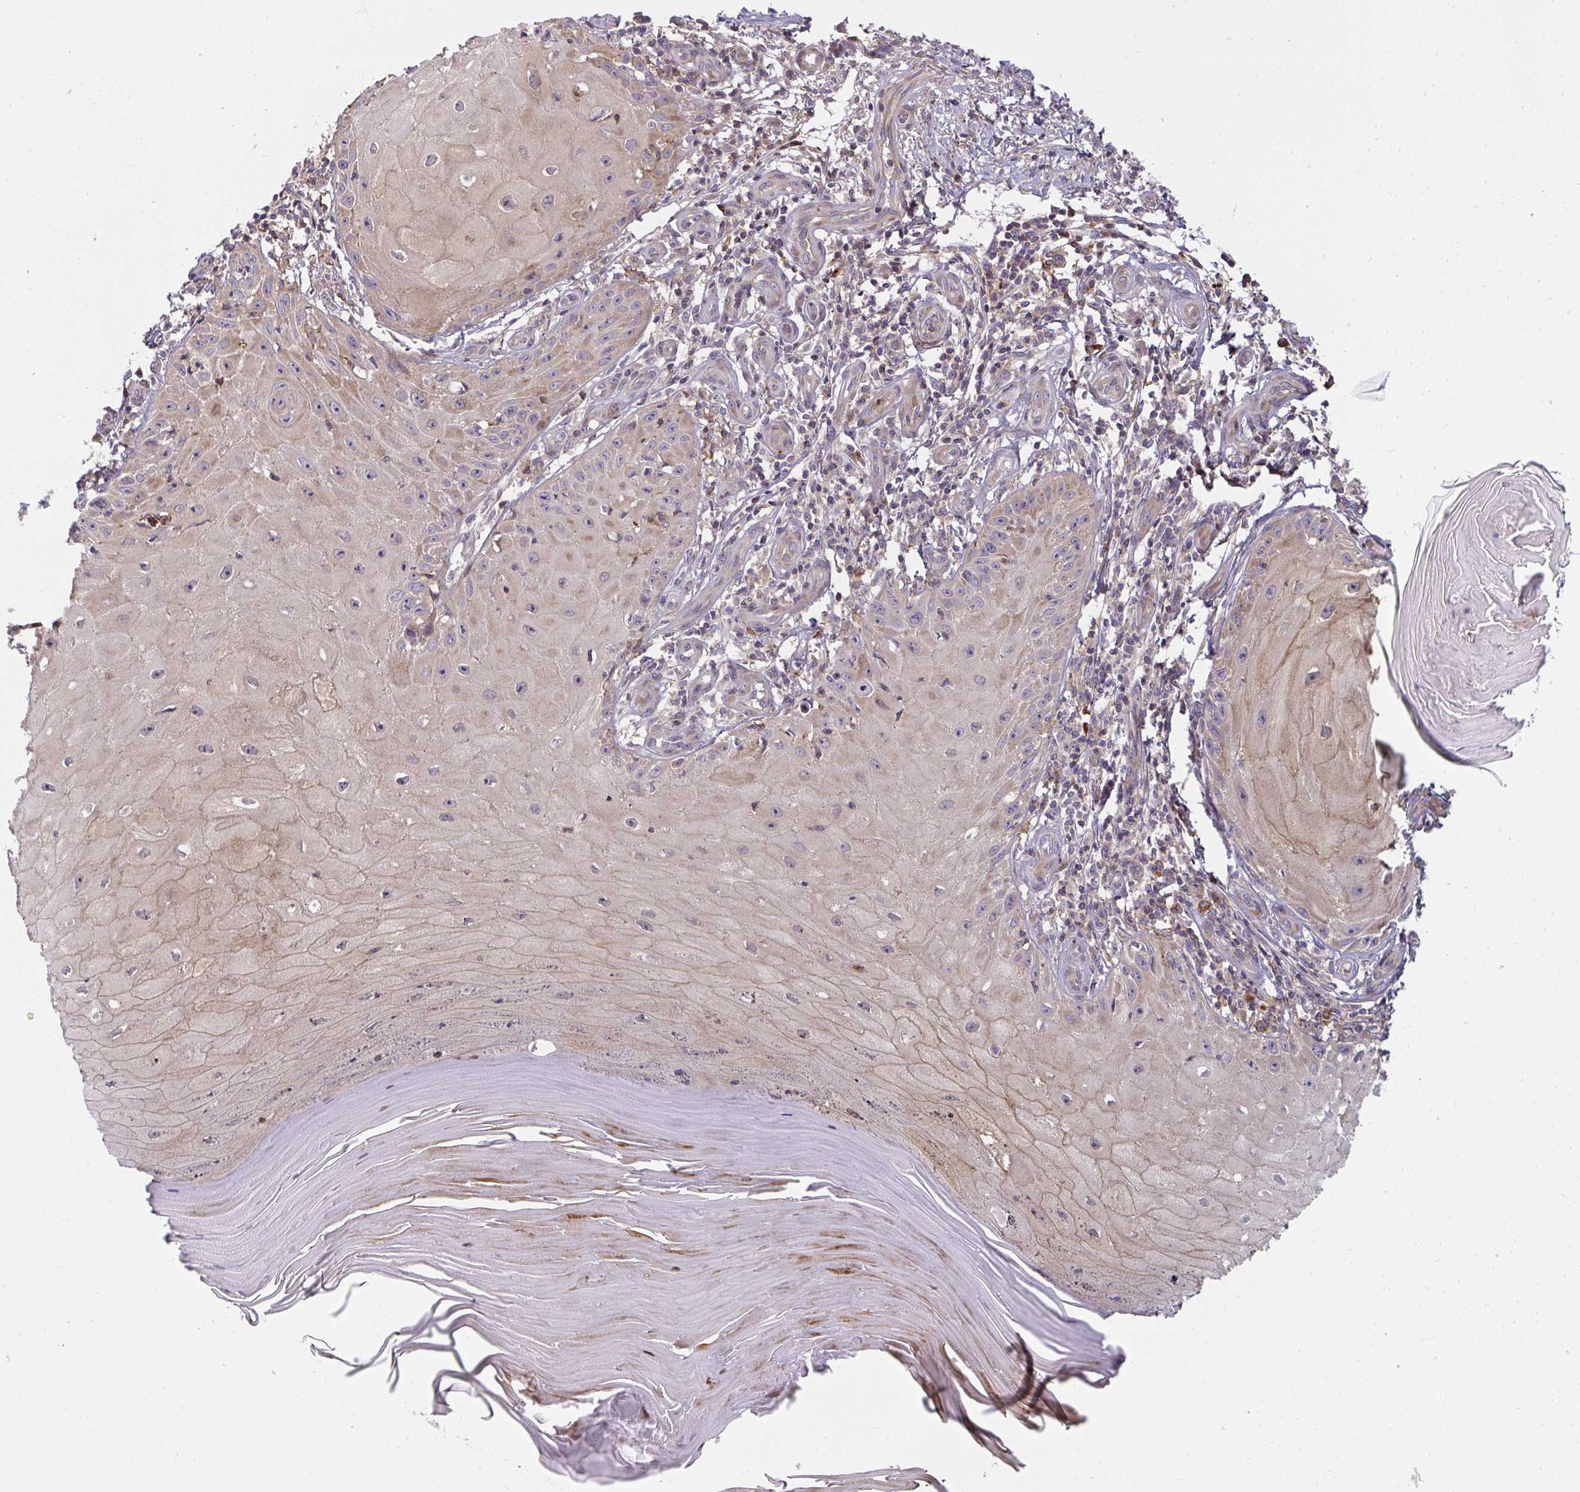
{"staining": {"intensity": "moderate", "quantity": "25%-75%", "location": "cytoplasmic/membranous"}, "tissue": "skin cancer", "cell_type": "Tumor cells", "image_type": "cancer", "snomed": [{"axis": "morphology", "description": "Squamous cell carcinoma, NOS"}, {"axis": "topography", "description": "Skin"}], "caption": "This histopathology image exhibits IHC staining of human skin cancer, with medium moderate cytoplasmic/membranous expression in approximately 25%-75% of tumor cells.", "gene": "CSF3R", "patient": {"sex": "female", "age": 77}}